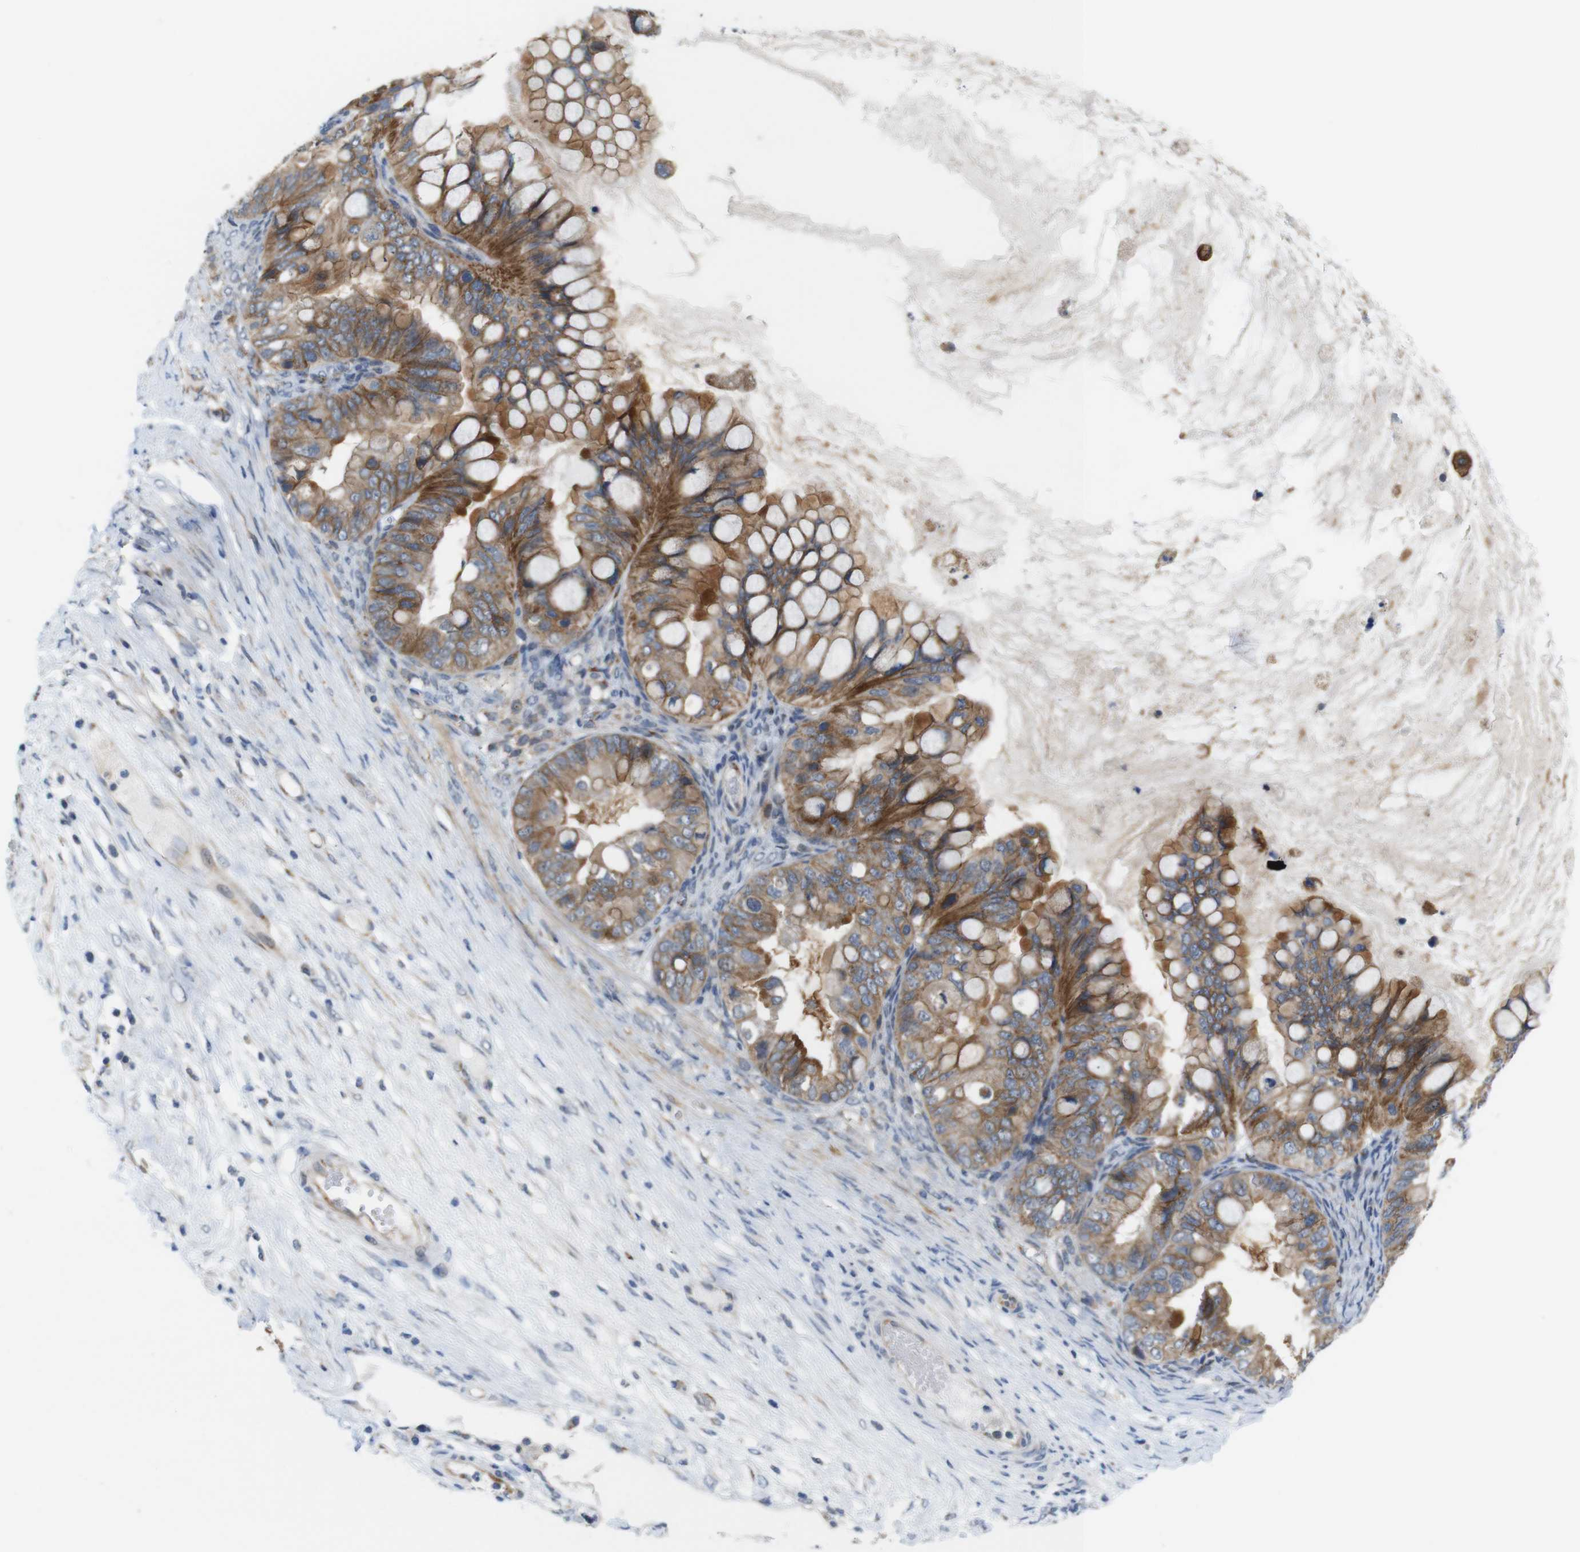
{"staining": {"intensity": "strong", "quantity": "25%-75%", "location": "cytoplasmic/membranous"}, "tissue": "ovarian cancer", "cell_type": "Tumor cells", "image_type": "cancer", "snomed": [{"axis": "morphology", "description": "Cystadenocarcinoma, mucinous, NOS"}, {"axis": "topography", "description": "Ovary"}], "caption": "A brown stain highlights strong cytoplasmic/membranous positivity of a protein in ovarian mucinous cystadenocarcinoma tumor cells.", "gene": "EFCAB14", "patient": {"sex": "female", "age": 80}}